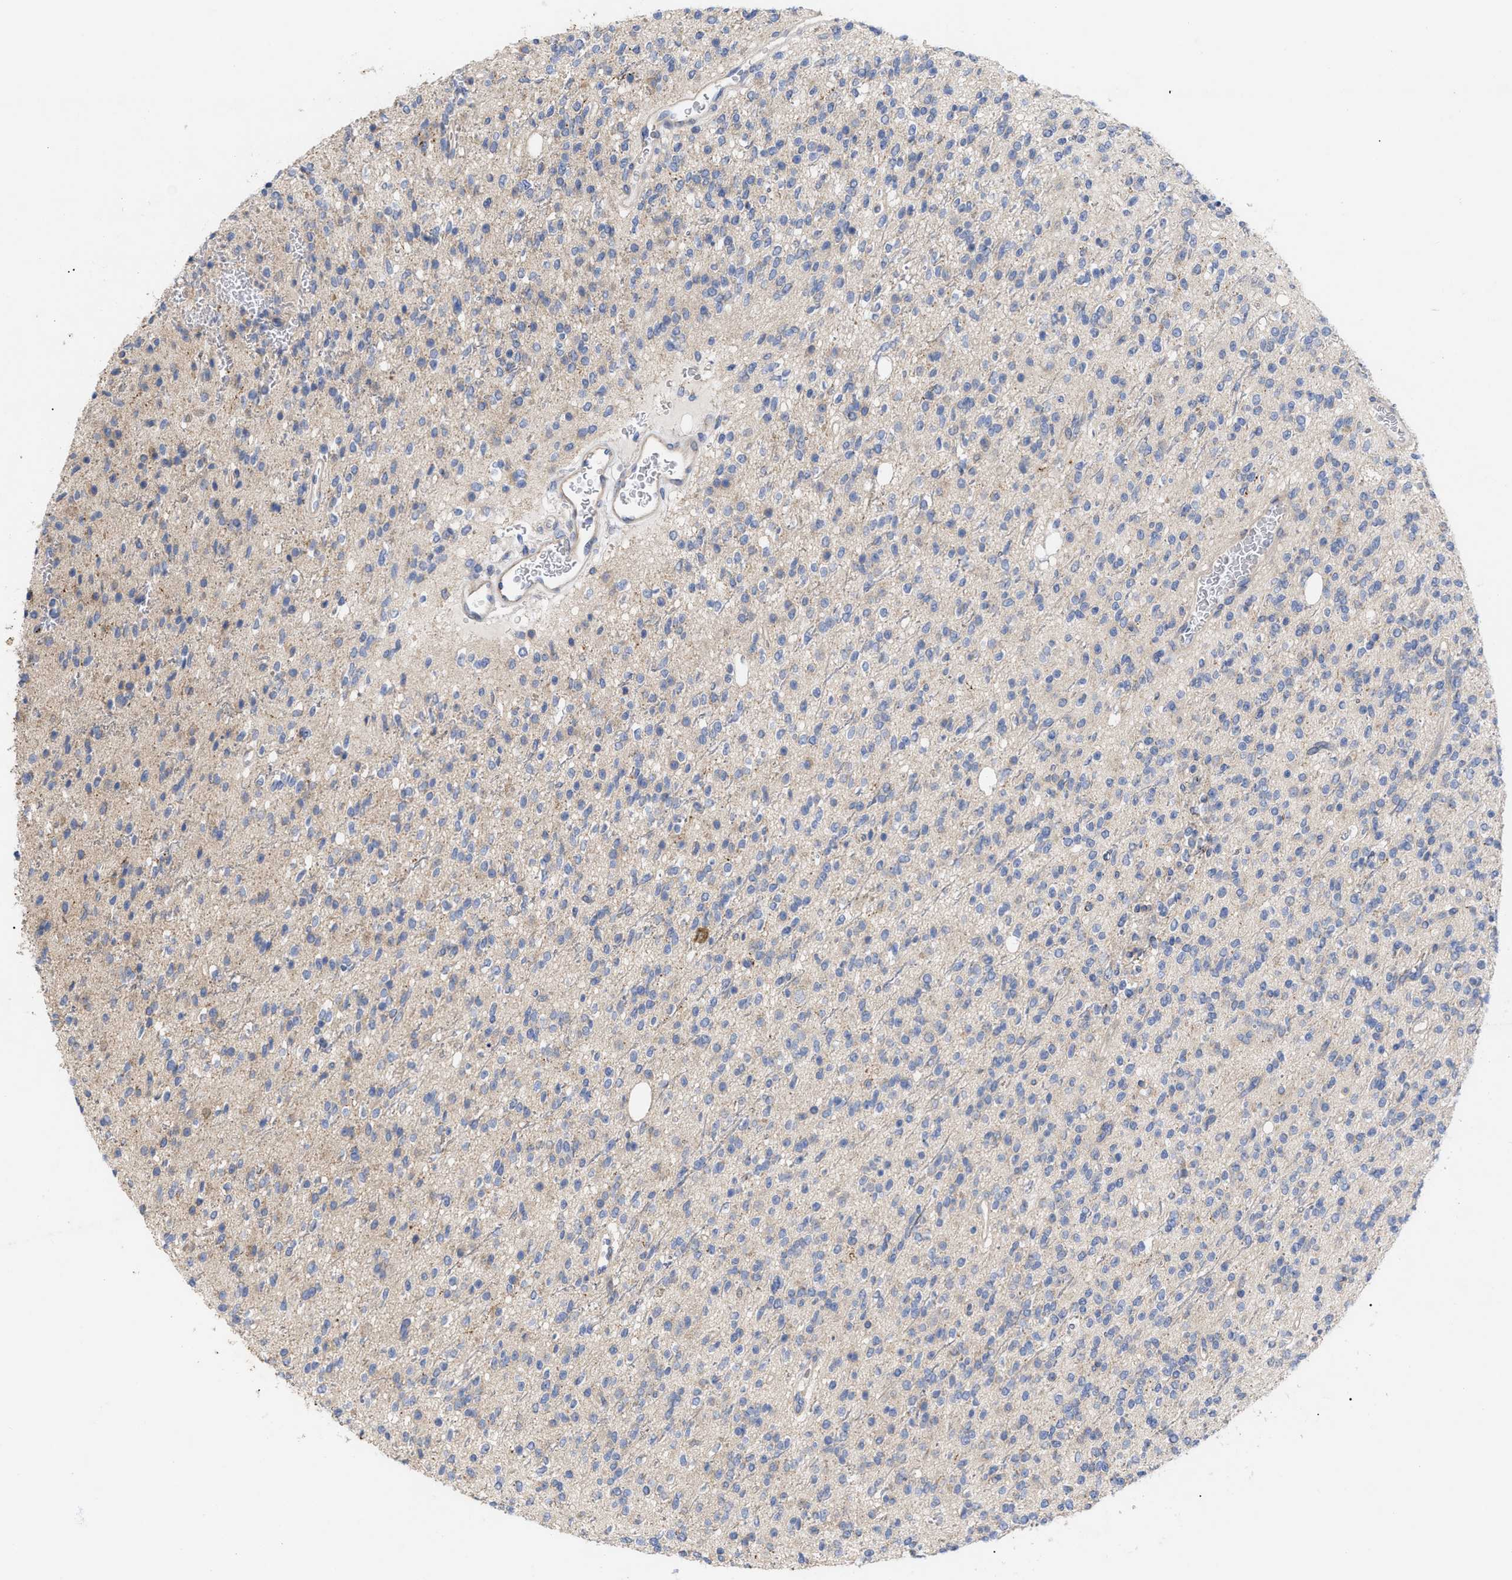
{"staining": {"intensity": "negative", "quantity": "none", "location": "none"}, "tissue": "glioma", "cell_type": "Tumor cells", "image_type": "cancer", "snomed": [{"axis": "morphology", "description": "Glioma, malignant, High grade"}, {"axis": "topography", "description": "Brain"}], "caption": "There is no significant staining in tumor cells of glioma. (Immunohistochemistry, brightfield microscopy, high magnification).", "gene": "VIP", "patient": {"sex": "male", "age": 34}}